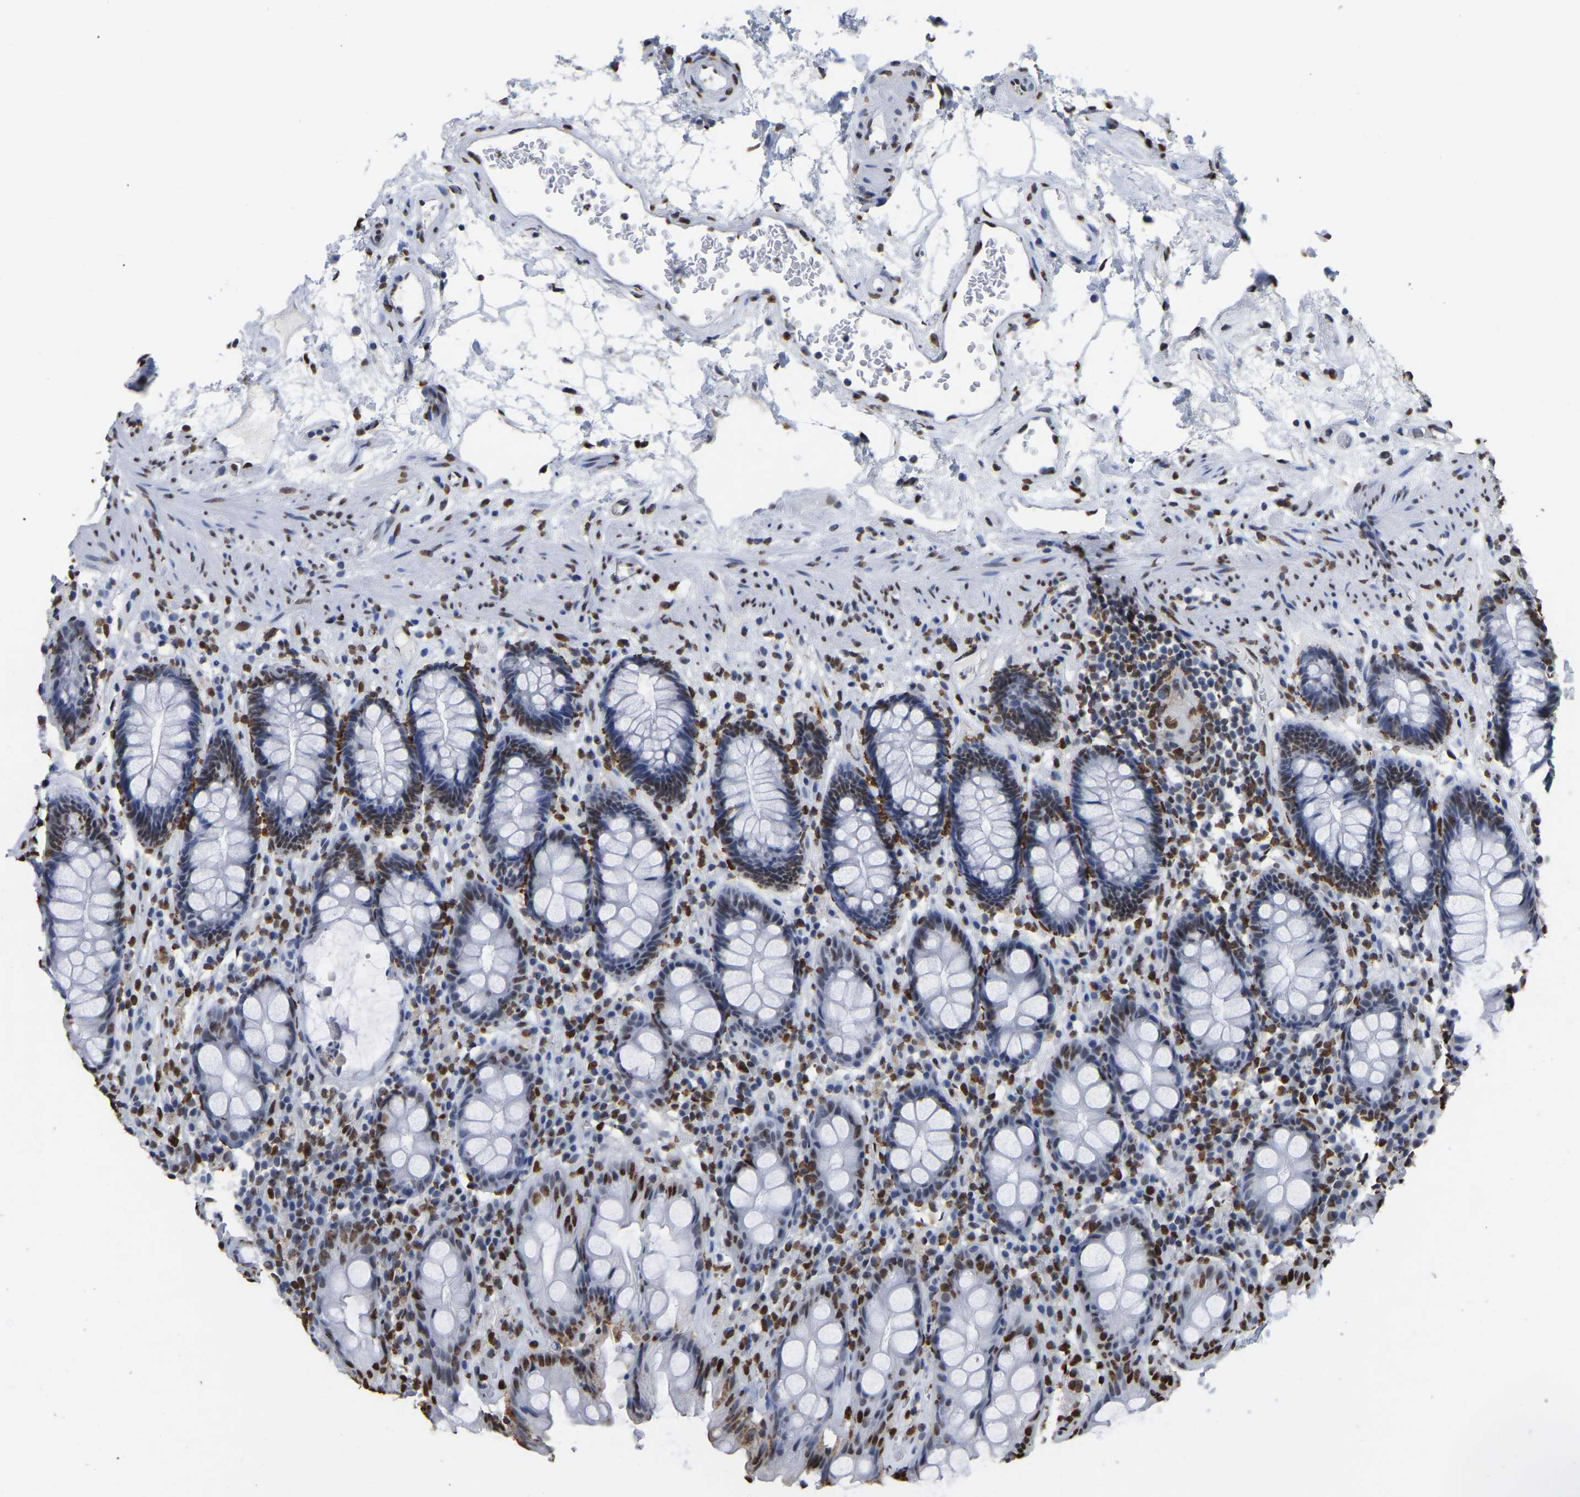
{"staining": {"intensity": "moderate", "quantity": "25%-75%", "location": "nuclear"}, "tissue": "rectum", "cell_type": "Glandular cells", "image_type": "normal", "snomed": [{"axis": "morphology", "description": "Normal tissue, NOS"}, {"axis": "topography", "description": "Rectum"}], "caption": "Immunohistochemical staining of normal human rectum demonstrates moderate nuclear protein expression in approximately 25%-75% of glandular cells. (DAB (3,3'-diaminobenzidine) IHC, brown staining for protein, blue staining for nuclei).", "gene": "RBL2", "patient": {"sex": "male", "age": 64}}